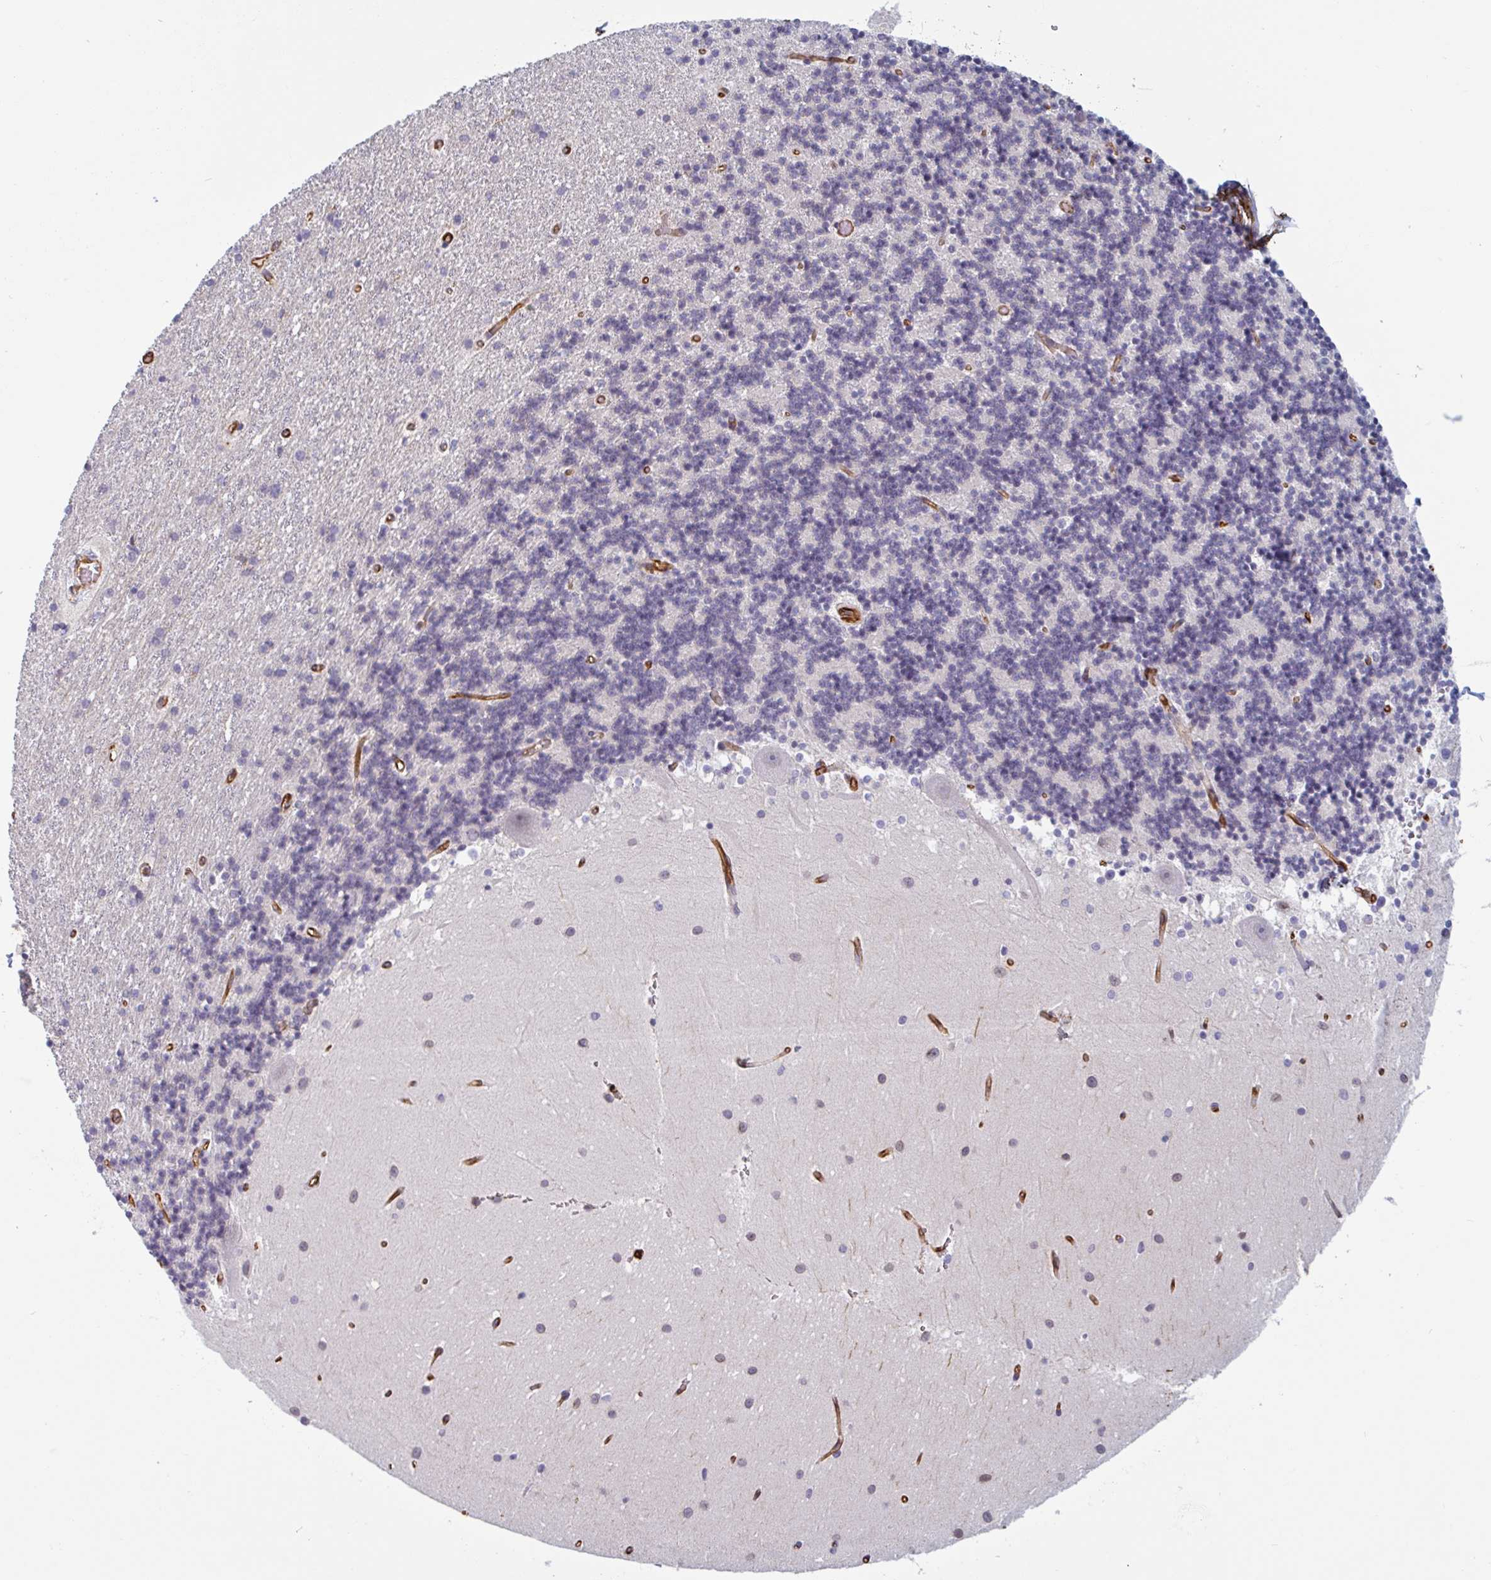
{"staining": {"intensity": "negative", "quantity": "none", "location": "none"}, "tissue": "cerebellum", "cell_type": "Cells in granular layer", "image_type": "normal", "snomed": [{"axis": "morphology", "description": "Normal tissue, NOS"}, {"axis": "topography", "description": "Cerebellum"}], "caption": "Unremarkable cerebellum was stained to show a protein in brown. There is no significant staining in cells in granular layer. (Stains: DAB (3,3'-diaminobenzidine) immunohistochemistry with hematoxylin counter stain, Microscopy: brightfield microscopy at high magnification).", "gene": "PPFIA1", "patient": {"sex": "male", "age": 54}}